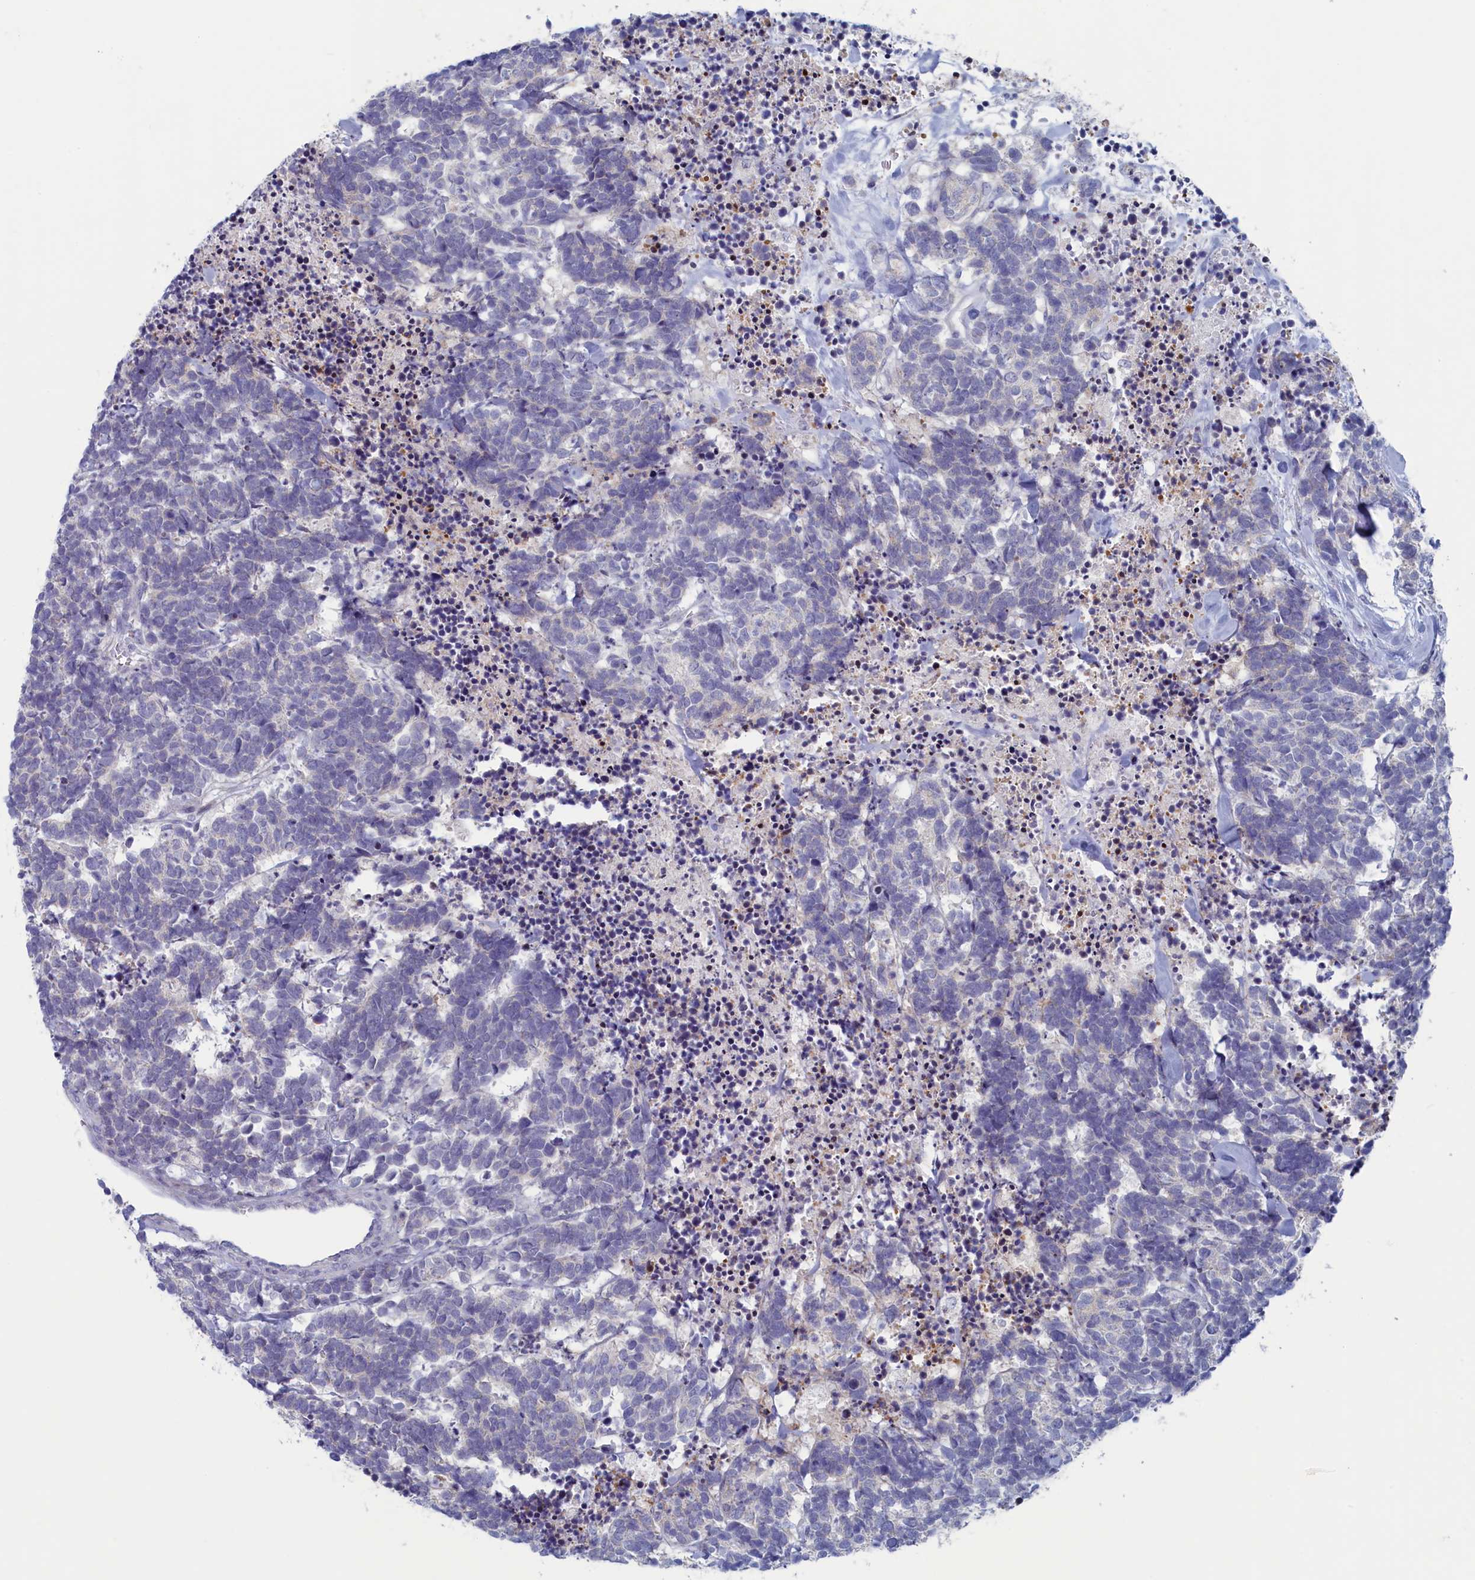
{"staining": {"intensity": "negative", "quantity": "none", "location": "none"}, "tissue": "carcinoid", "cell_type": "Tumor cells", "image_type": "cancer", "snomed": [{"axis": "morphology", "description": "Carcinoma, NOS"}, {"axis": "morphology", "description": "Carcinoid, malignant, NOS"}, {"axis": "topography", "description": "Urinary bladder"}], "caption": "An immunohistochemistry photomicrograph of carcinoid is shown. There is no staining in tumor cells of carcinoid.", "gene": "WDR76", "patient": {"sex": "male", "age": 57}}